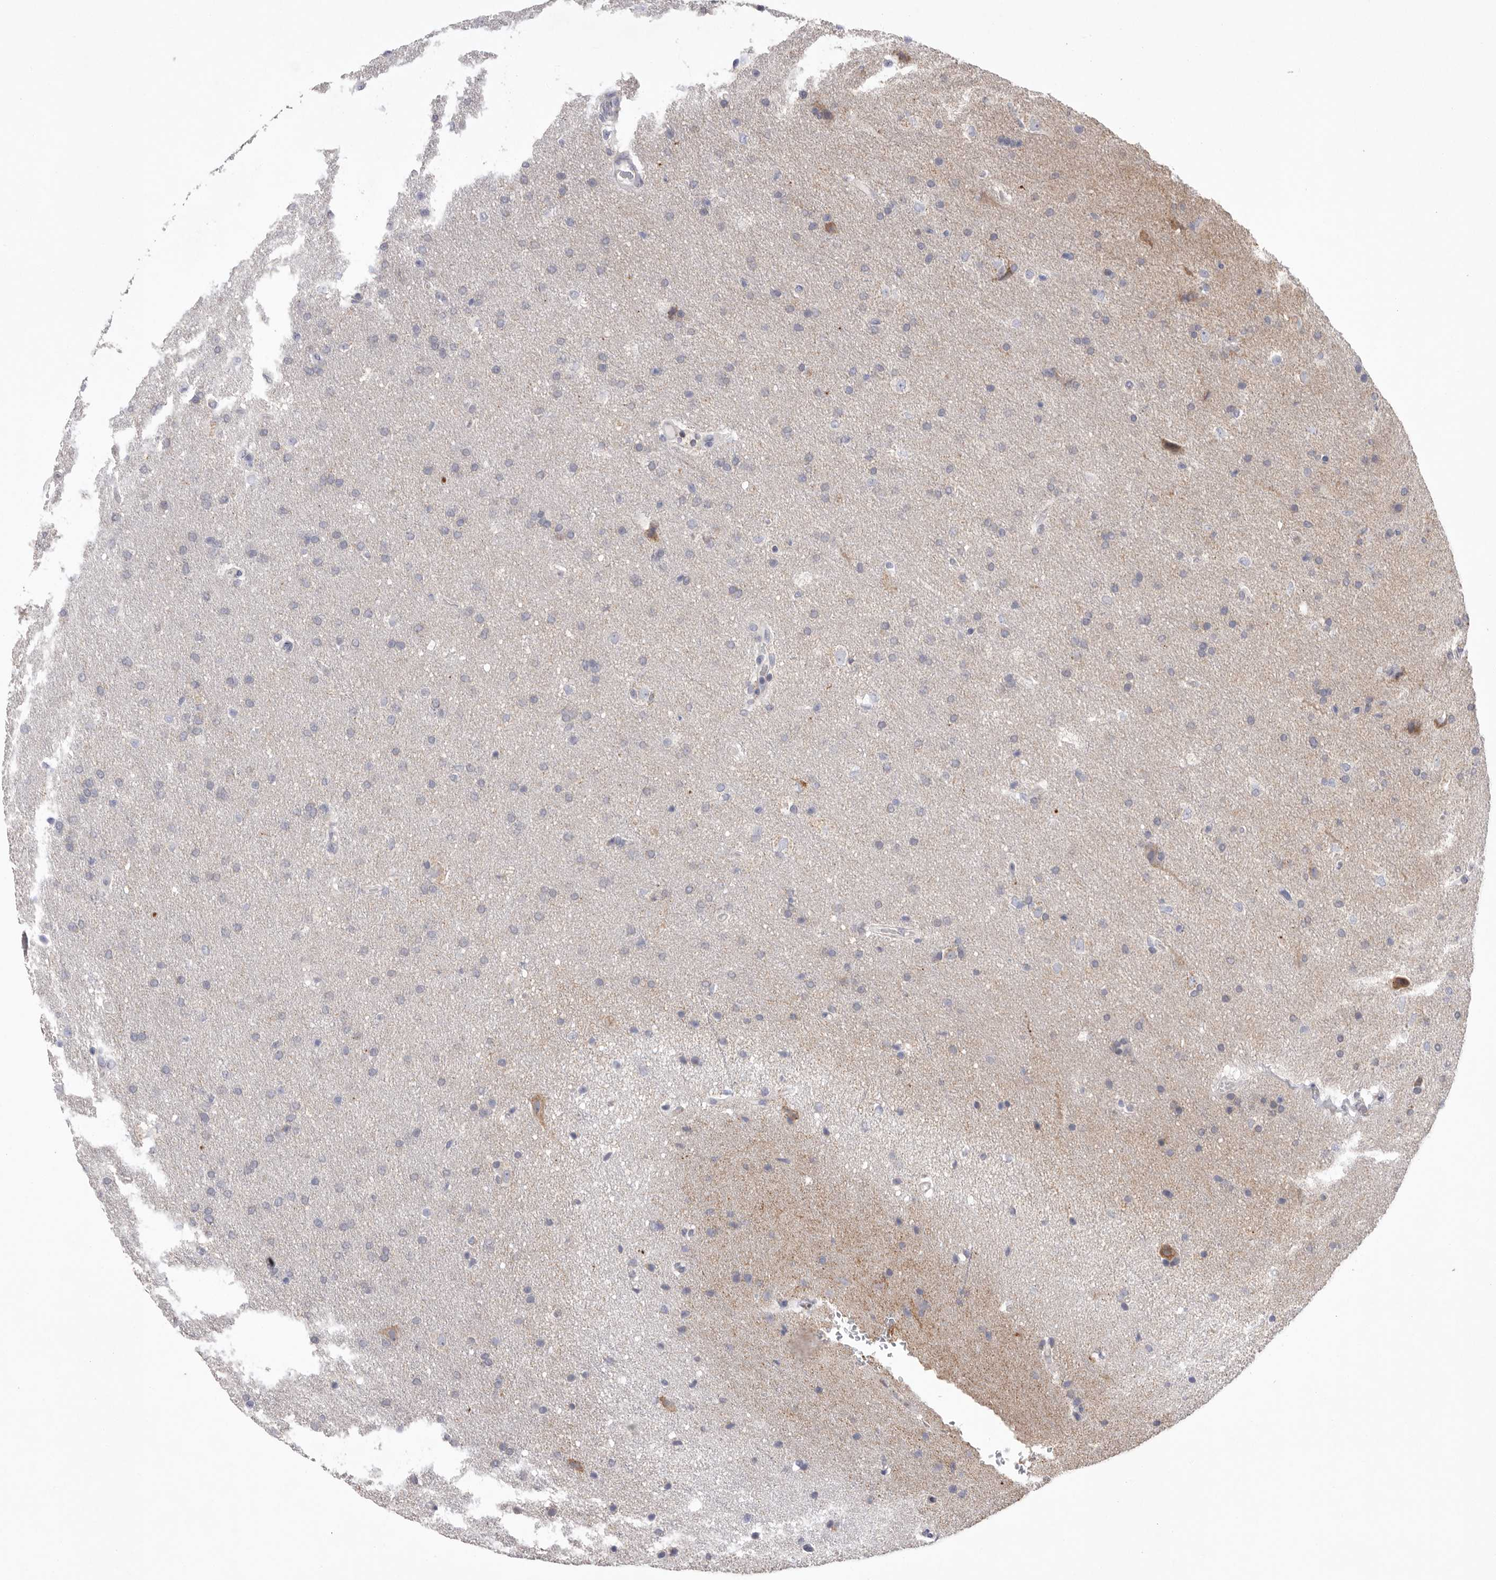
{"staining": {"intensity": "negative", "quantity": "none", "location": "none"}, "tissue": "glioma", "cell_type": "Tumor cells", "image_type": "cancer", "snomed": [{"axis": "morphology", "description": "Glioma, malignant, Low grade"}, {"axis": "topography", "description": "Brain"}], "caption": "Immunohistochemical staining of human glioma shows no significant expression in tumor cells.", "gene": "VDAC3", "patient": {"sex": "female", "age": 37}}